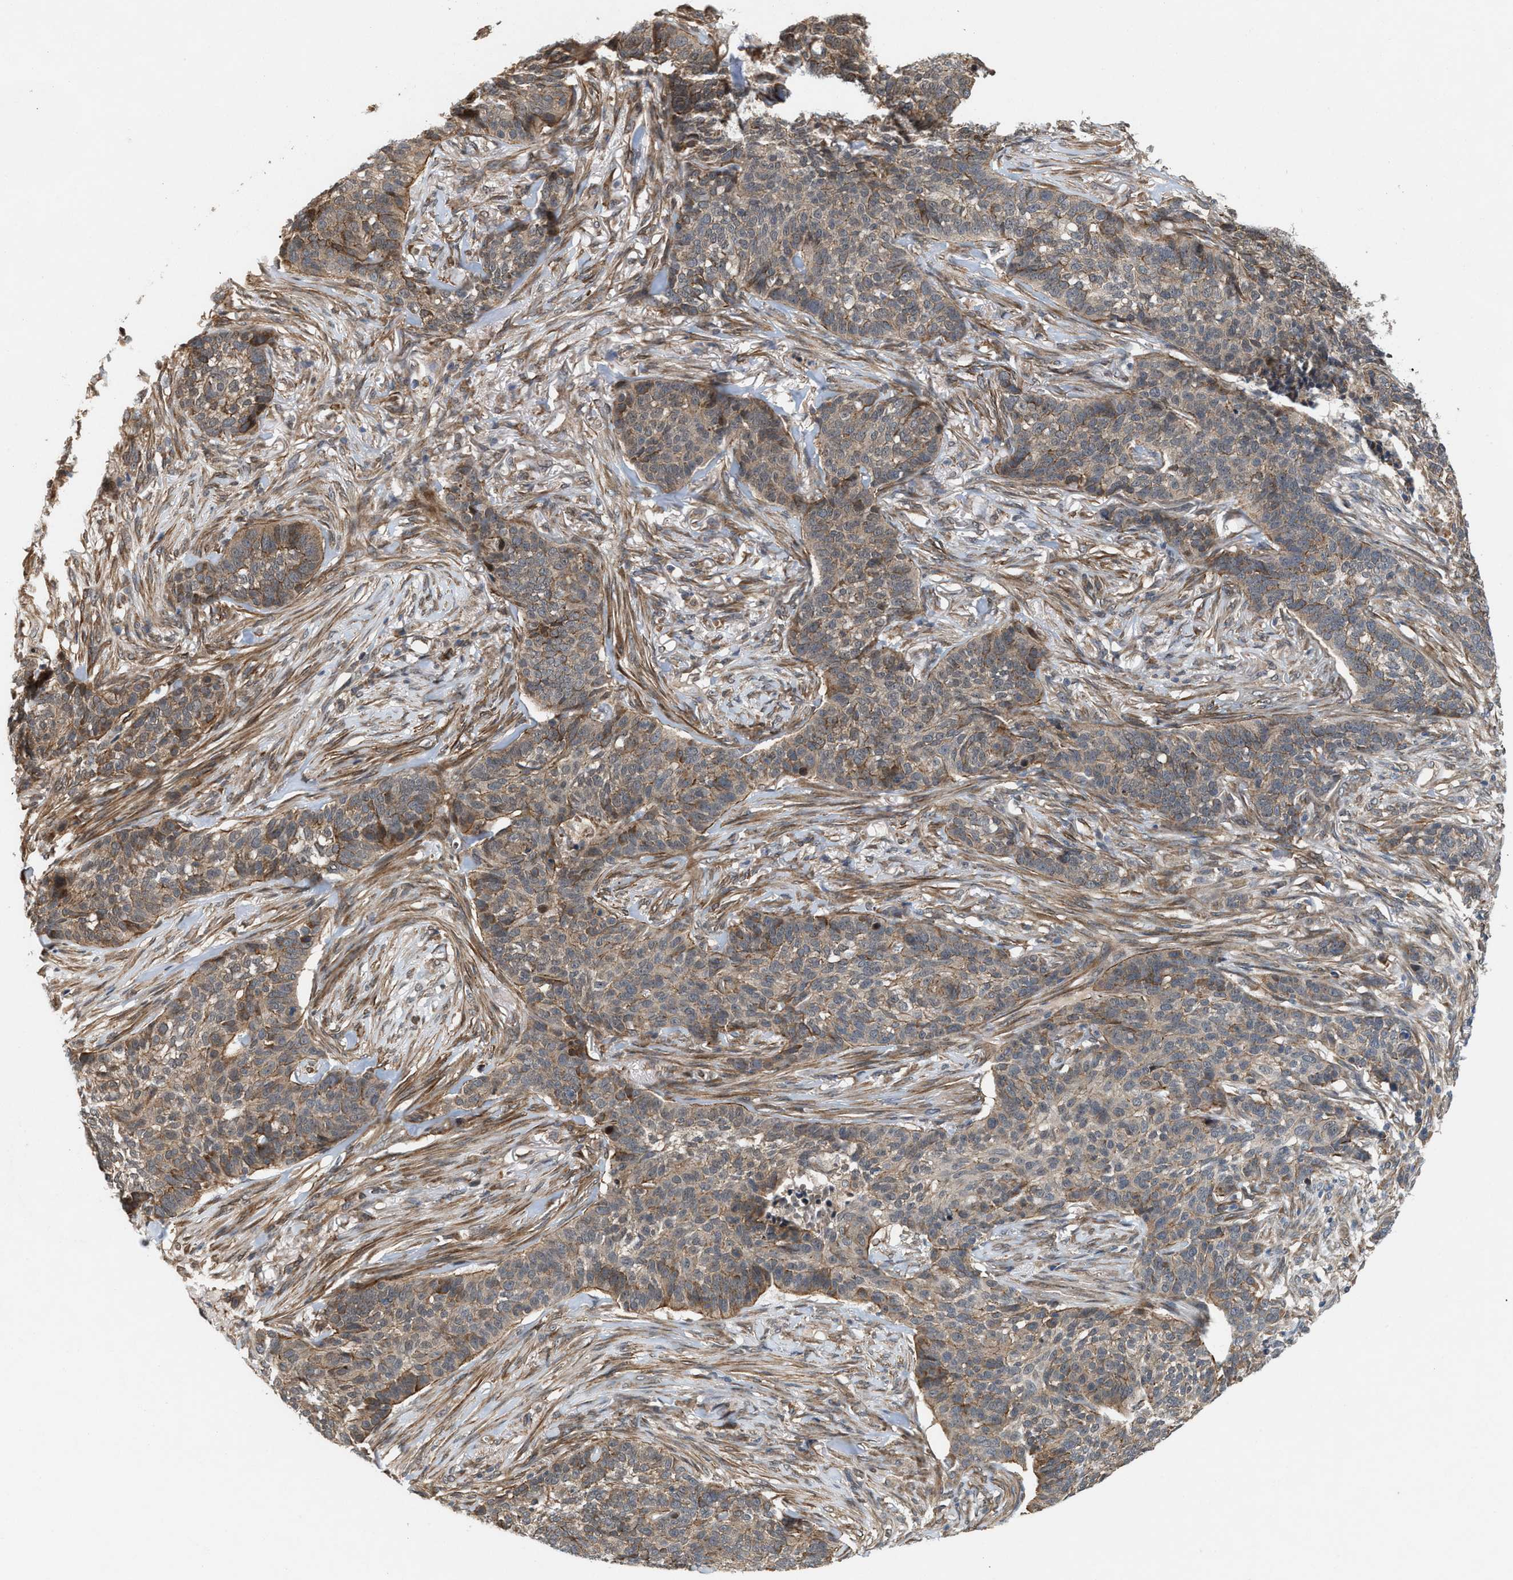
{"staining": {"intensity": "weak", "quantity": "25%-75%", "location": "cytoplasmic/membranous"}, "tissue": "skin cancer", "cell_type": "Tumor cells", "image_type": "cancer", "snomed": [{"axis": "morphology", "description": "Basal cell carcinoma"}, {"axis": "topography", "description": "Skin"}], "caption": "This micrograph reveals skin basal cell carcinoma stained with IHC to label a protein in brown. The cytoplasmic/membranous of tumor cells show weak positivity for the protein. Nuclei are counter-stained blue.", "gene": "MFSD6", "patient": {"sex": "male", "age": 85}}